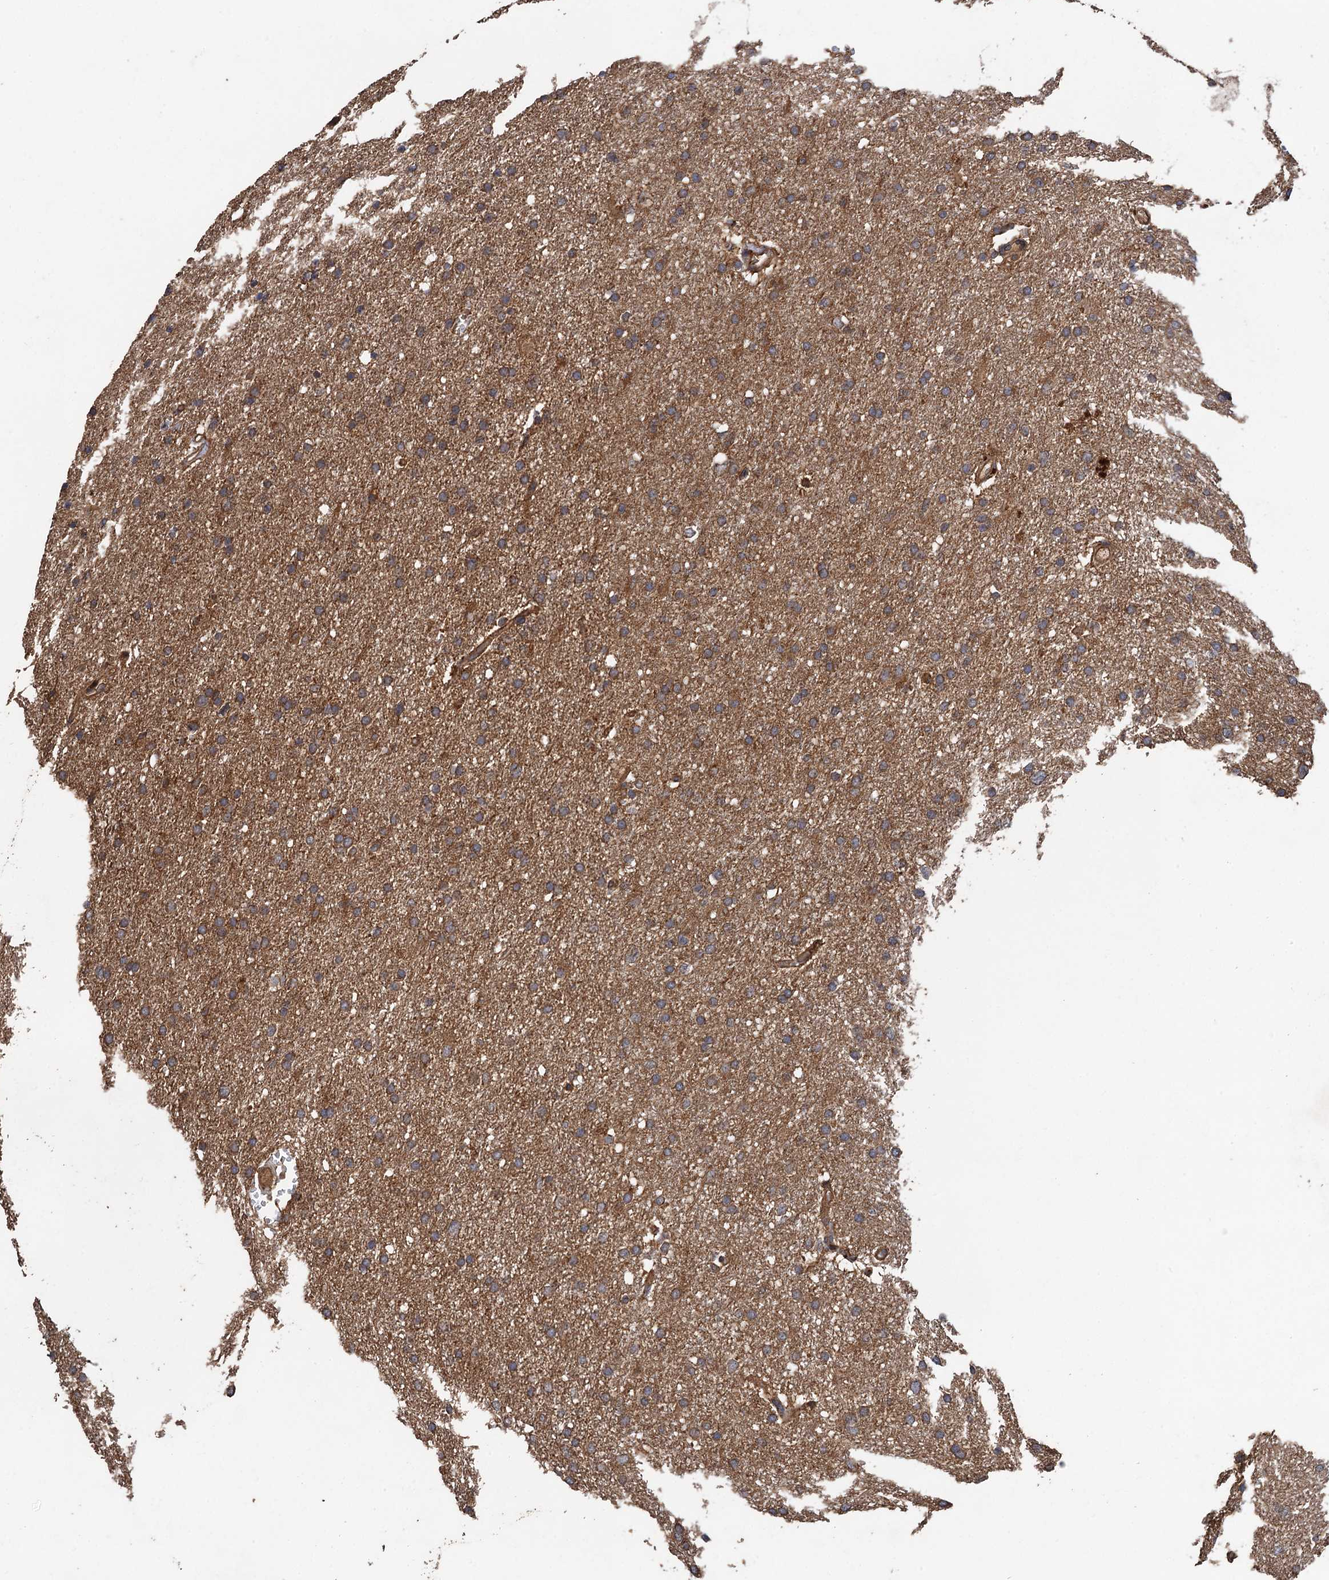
{"staining": {"intensity": "moderate", "quantity": ">75%", "location": "cytoplasmic/membranous"}, "tissue": "glioma", "cell_type": "Tumor cells", "image_type": "cancer", "snomed": [{"axis": "morphology", "description": "Glioma, malignant, High grade"}, {"axis": "topography", "description": "Cerebral cortex"}], "caption": "Glioma tissue demonstrates moderate cytoplasmic/membranous expression in approximately >75% of tumor cells, visualized by immunohistochemistry.", "gene": "TMEM39B", "patient": {"sex": "female", "age": 36}}